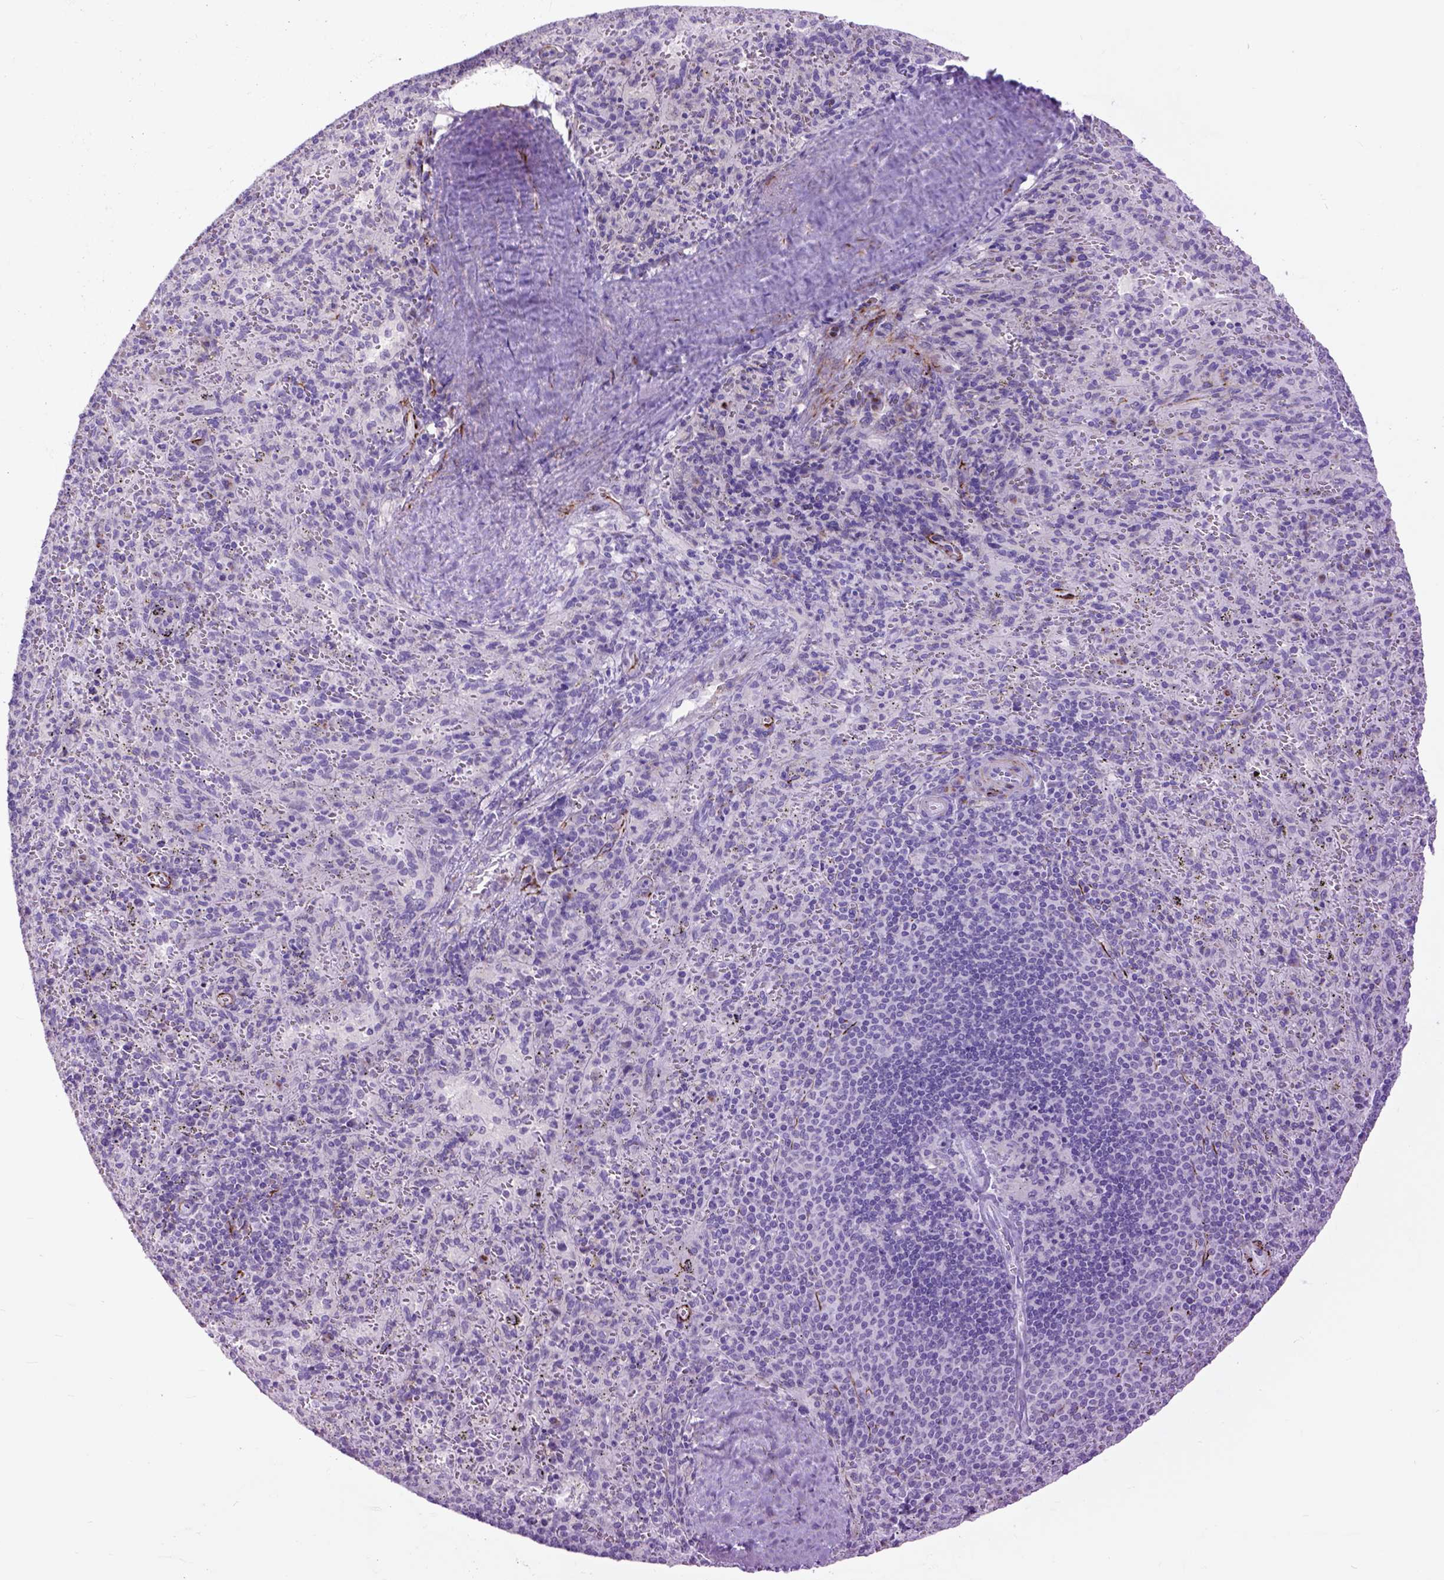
{"staining": {"intensity": "negative", "quantity": "none", "location": "none"}, "tissue": "spleen", "cell_type": "Cells in red pulp", "image_type": "normal", "snomed": [{"axis": "morphology", "description": "Normal tissue, NOS"}, {"axis": "topography", "description": "Spleen"}], "caption": "Immunohistochemistry image of unremarkable spleen stained for a protein (brown), which displays no positivity in cells in red pulp. (IHC, brightfield microscopy, high magnification).", "gene": "RAB25", "patient": {"sex": "male", "age": 57}}